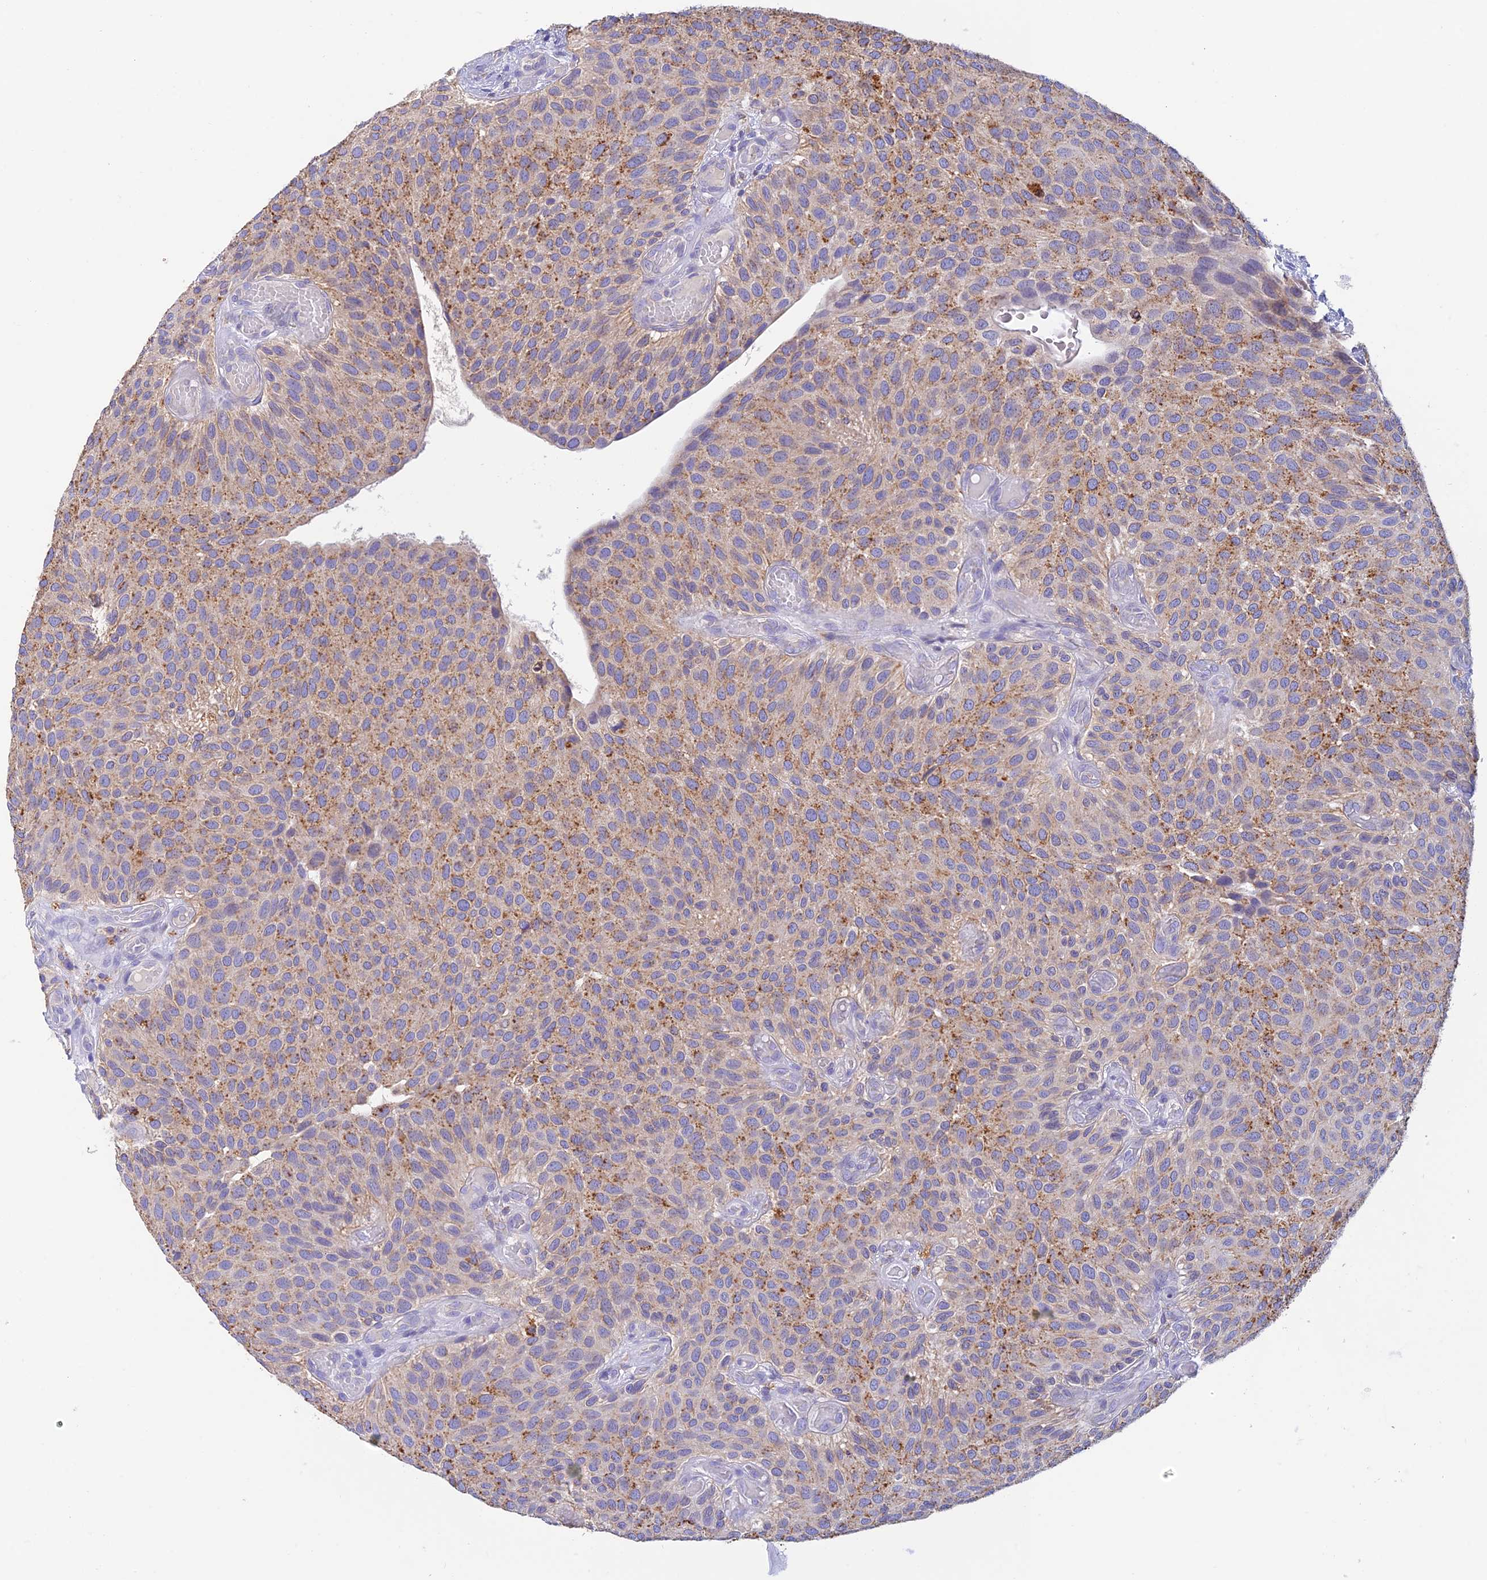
{"staining": {"intensity": "moderate", "quantity": "25%-75%", "location": "cytoplasmic/membranous"}, "tissue": "urothelial cancer", "cell_type": "Tumor cells", "image_type": "cancer", "snomed": [{"axis": "morphology", "description": "Urothelial carcinoma, Low grade"}, {"axis": "topography", "description": "Urinary bladder"}], "caption": "IHC photomicrograph of urothelial cancer stained for a protein (brown), which displays medium levels of moderate cytoplasmic/membranous expression in approximately 25%-75% of tumor cells.", "gene": "VKORC1", "patient": {"sex": "male", "age": 89}}